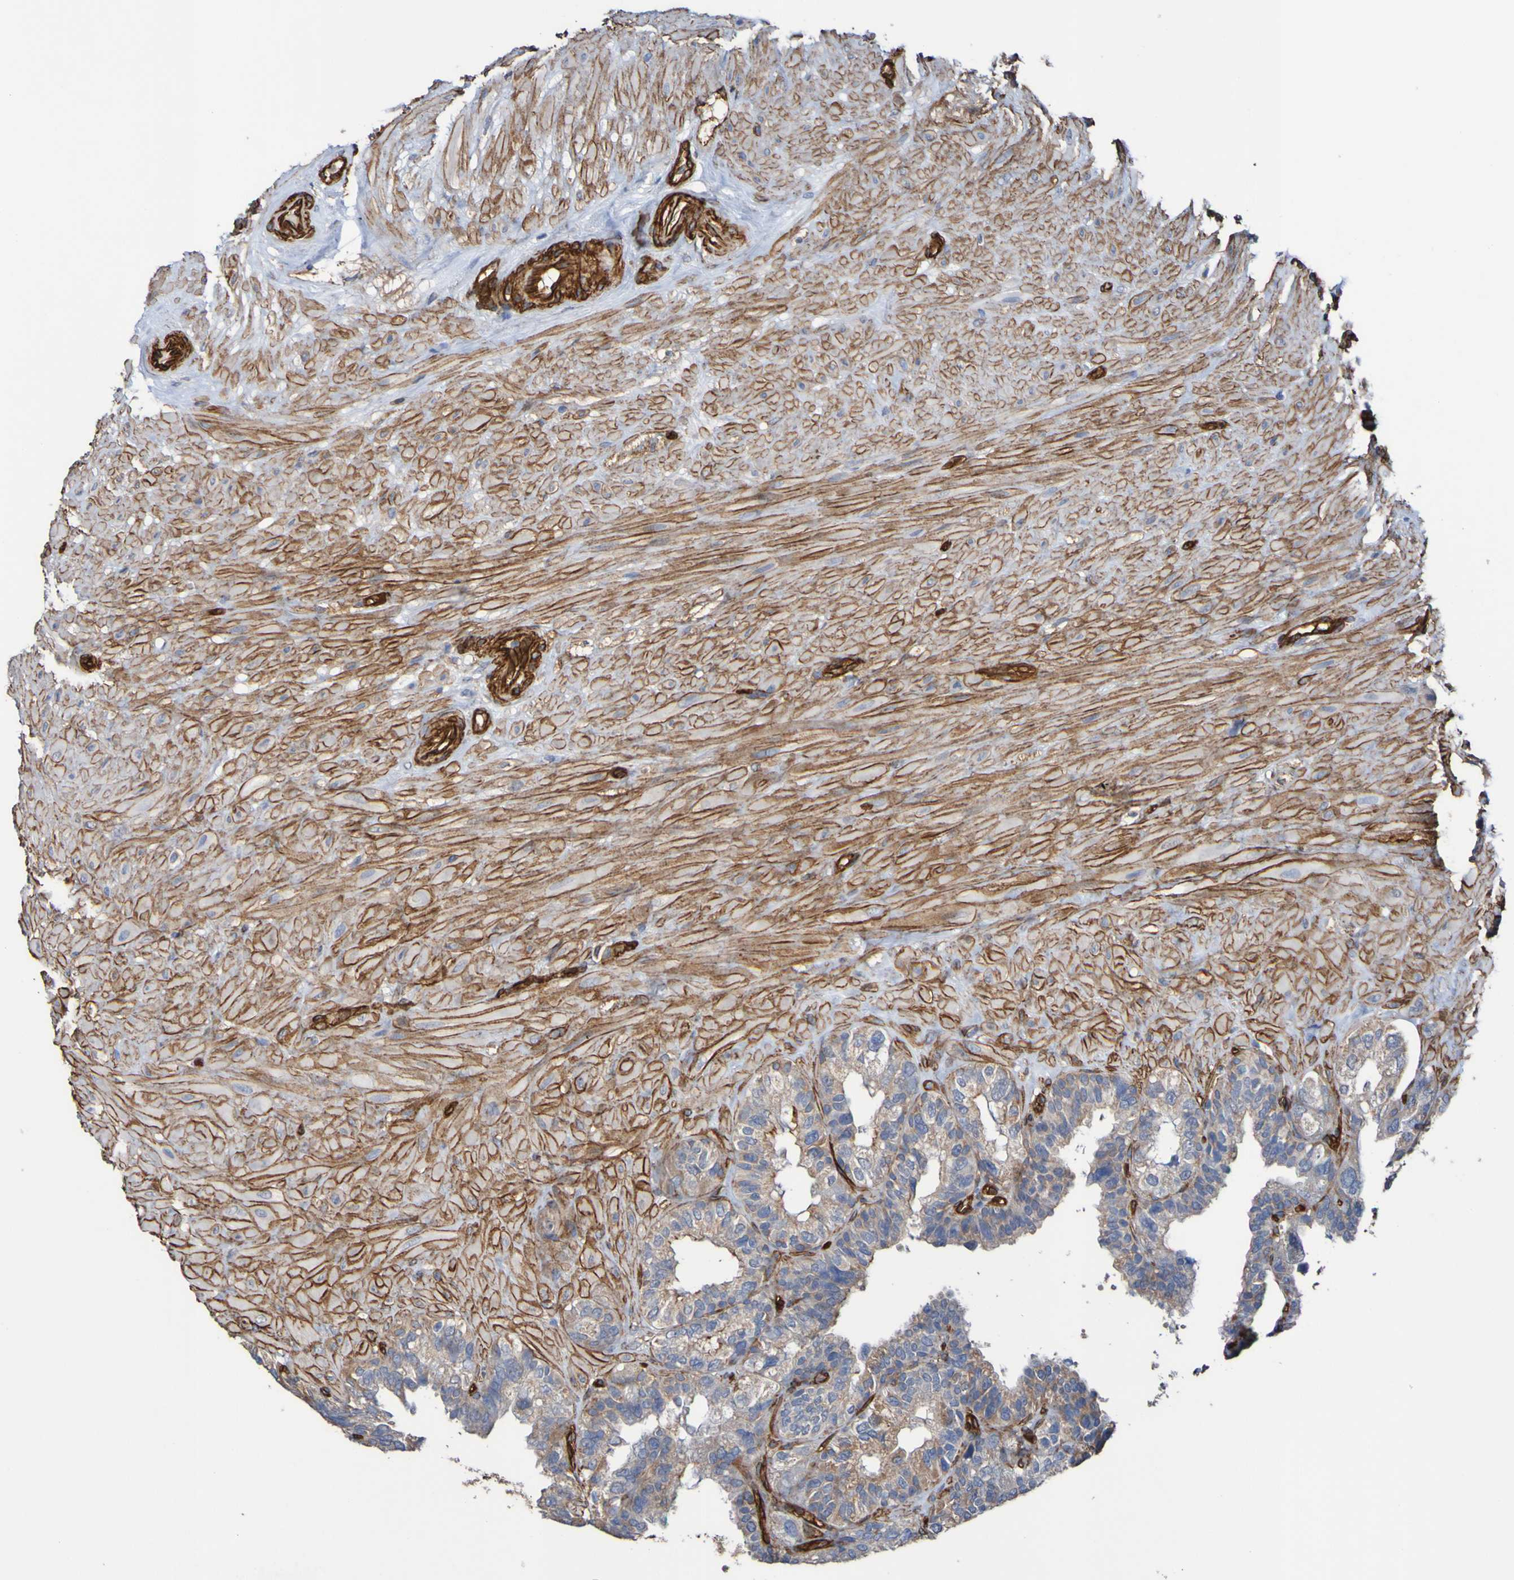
{"staining": {"intensity": "moderate", "quantity": "25%-75%", "location": "cytoplasmic/membranous"}, "tissue": "seminal vesicle", "cell_type": "Glandular cells", "image_type": "normal", "snomed": [{"axis": "morphology", "description": "Normal tissue, NOS"}, {"axis": "topography", "description": "Seminal veicle"}], "caption": "DAB immunohistochemical staining of benign seminal vesicle reveals moderate cytoplasmic/membranous protein positivity in approximately 25%-75% of glandular cells.", "gene": "ELMOD3", "patient": {"sex": "male", "age": 68}}